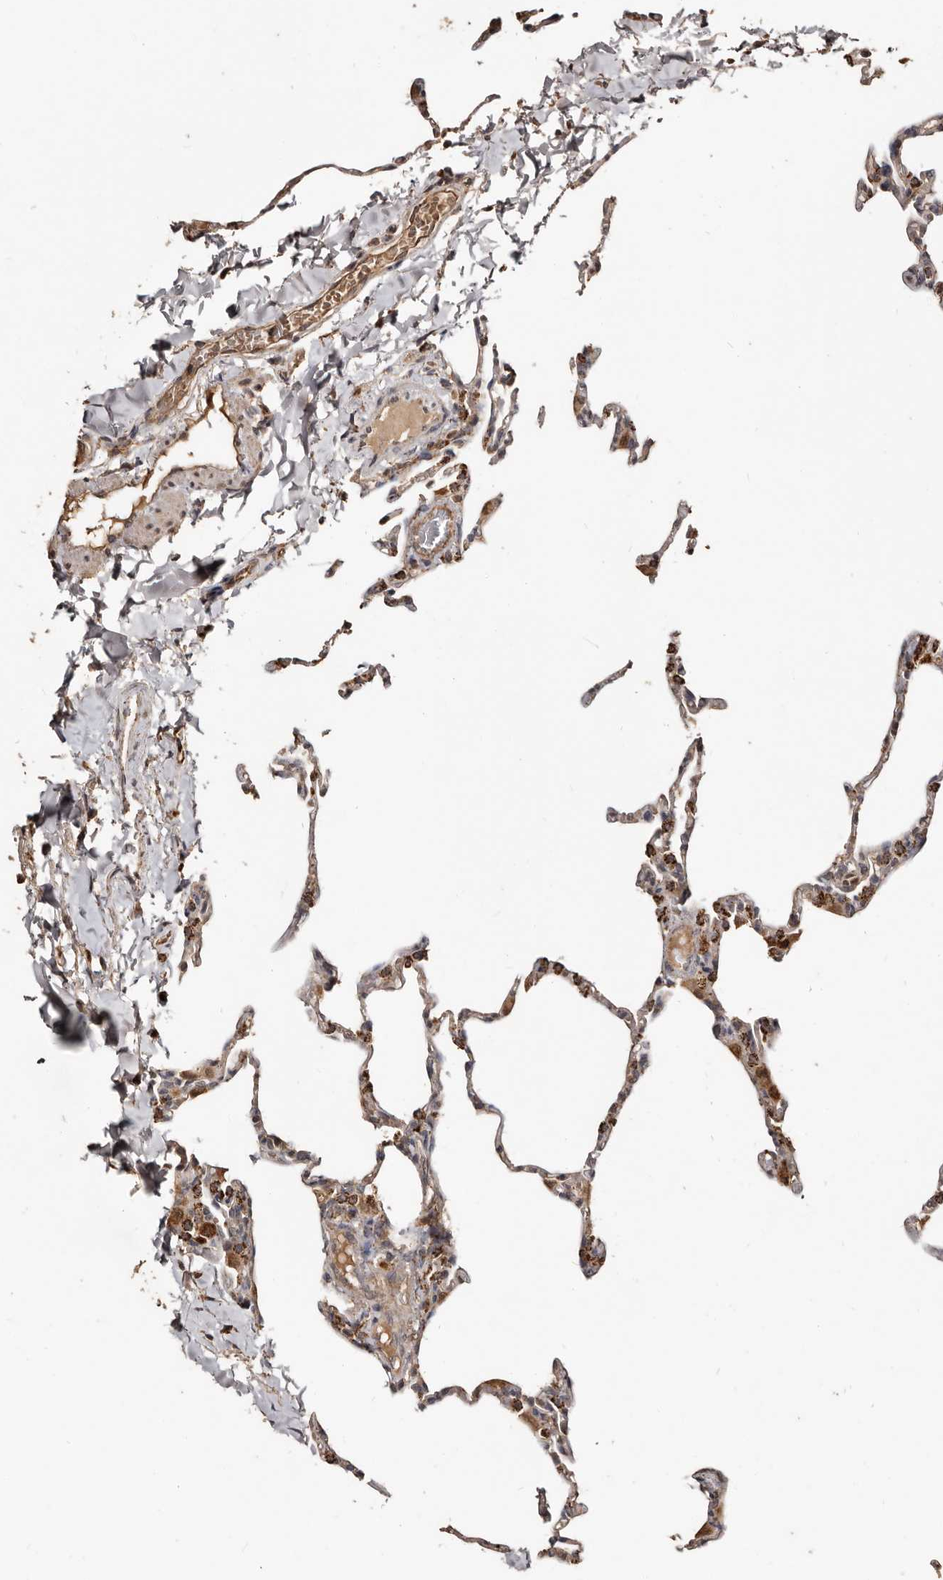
{"staining": {"intensity": "moderate", "quantity": ">75%", "location": "cytoplasmic/membranous"}, "tissue": "lung", "cell_type": "Alveolar cells", "image_type": "normal", "snomed": [{"axis": "morphology", "description": "Normal tissue, NOS"}, {"axis": "topography", "description": "Lung"}], "caption": "This image reveals benign lung stained with IHC to label a protein in brown. The cytoplasmic/membranous of alveolar cells show moderate positivity for the protein. Nuclei are counter-stained blue.", "gene": "AKAP7", "patient": {"sex": "male", "age": 20}}